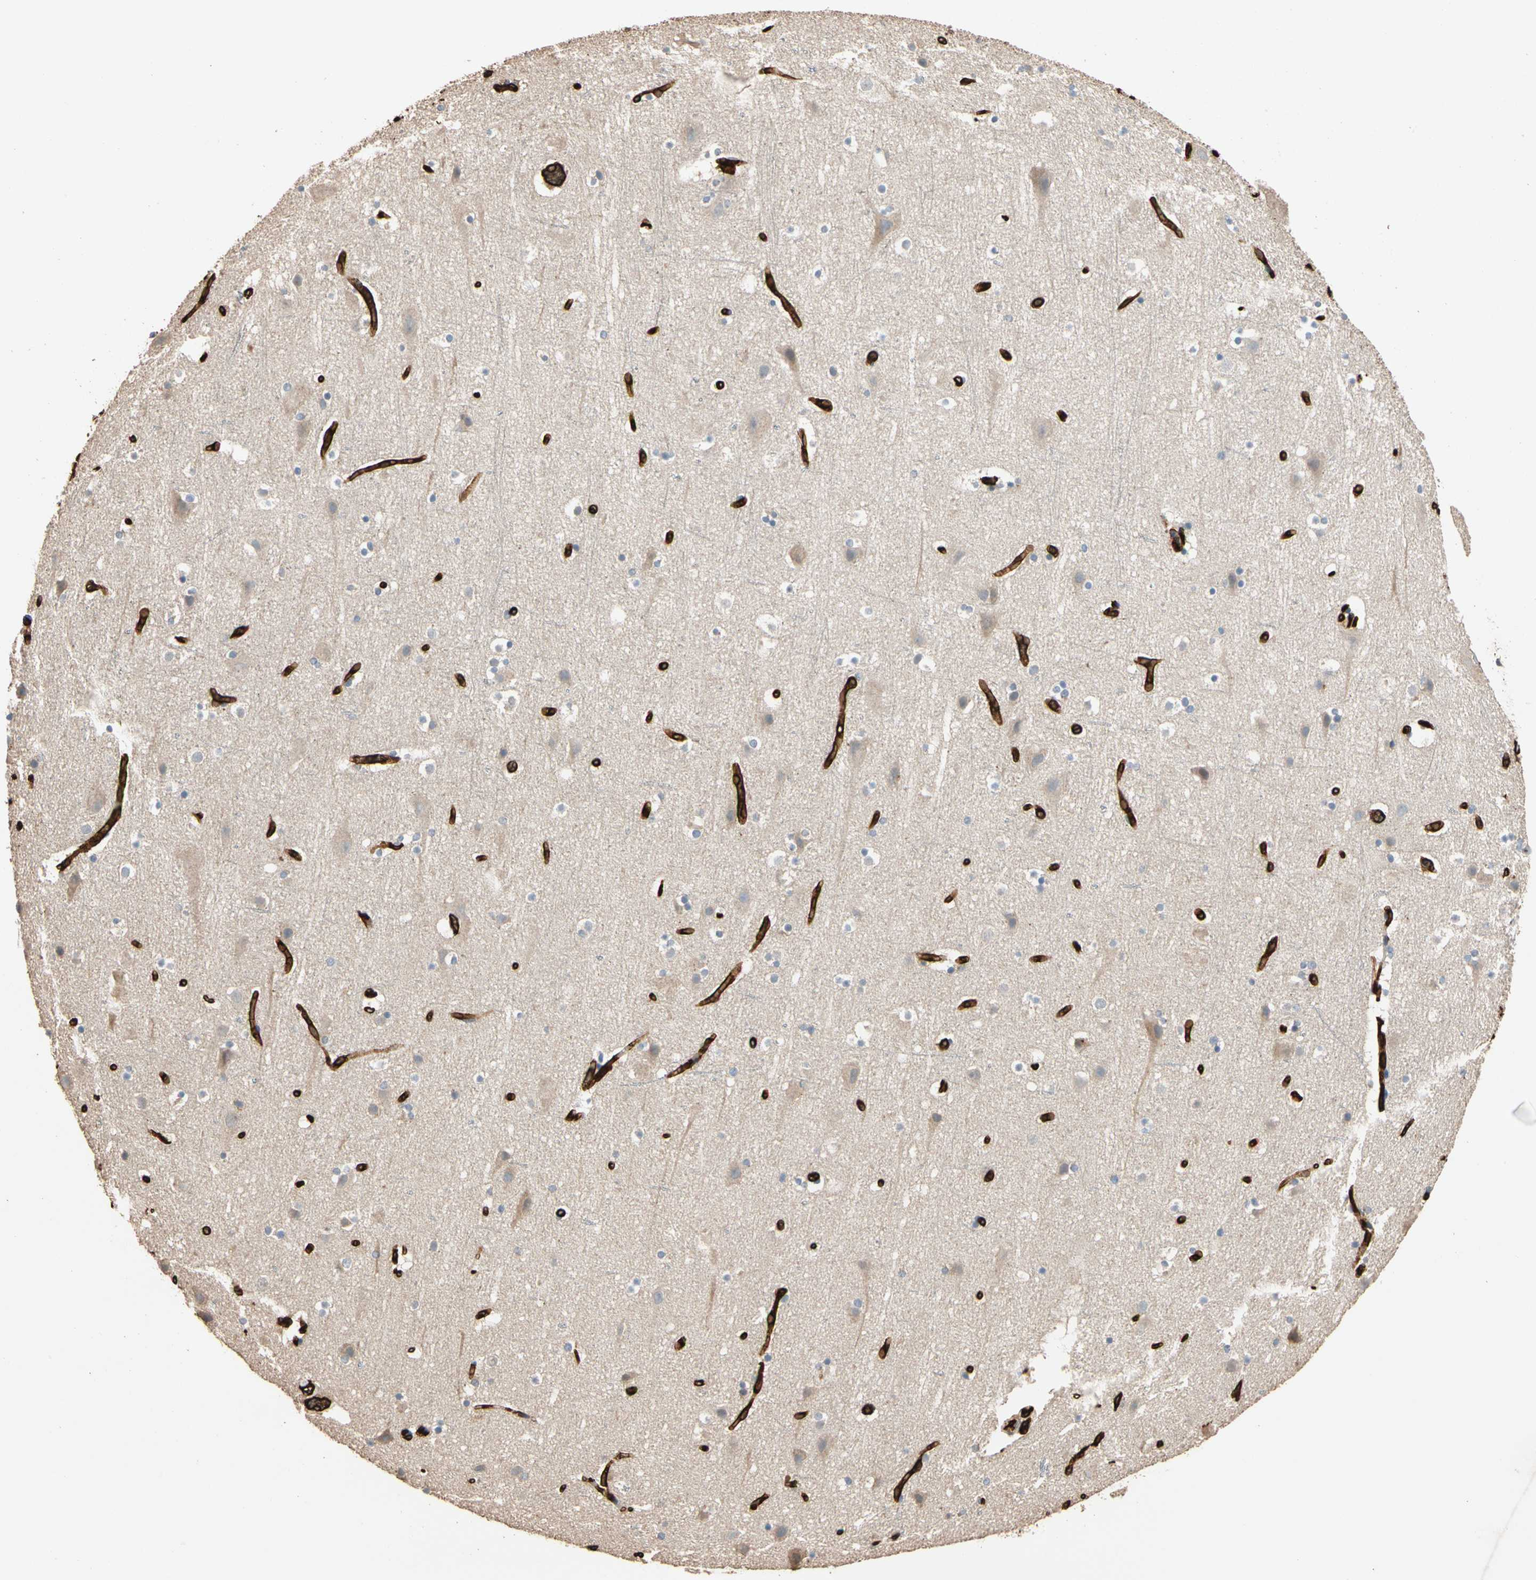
{"staining": {"intensity": "strong", "quantity": ">75%", "location": "cytoplasmic/membranous"}, "tissue": "cerebral cortex", "cell_type": "Endothelial cells", "image_type": "normal", "snomed": [{"axis": "morphology", "description": "Normal tissue, NOS"}, {"axis": "topography", "description": "Cerebral cortex"}], "caption": "High-magnification brightfield microscopy of benign cerebral cortex stained with DAB (3,3'-diaminobenzidine) (brown) and counterstained with hematoxylin (blue). endothelial cells exhibit strong cytoplasmic/membranous expression is seen in about>75% of cells.", "gene": "RIOK2", "patient": {"sex": "male", "age": 45}}